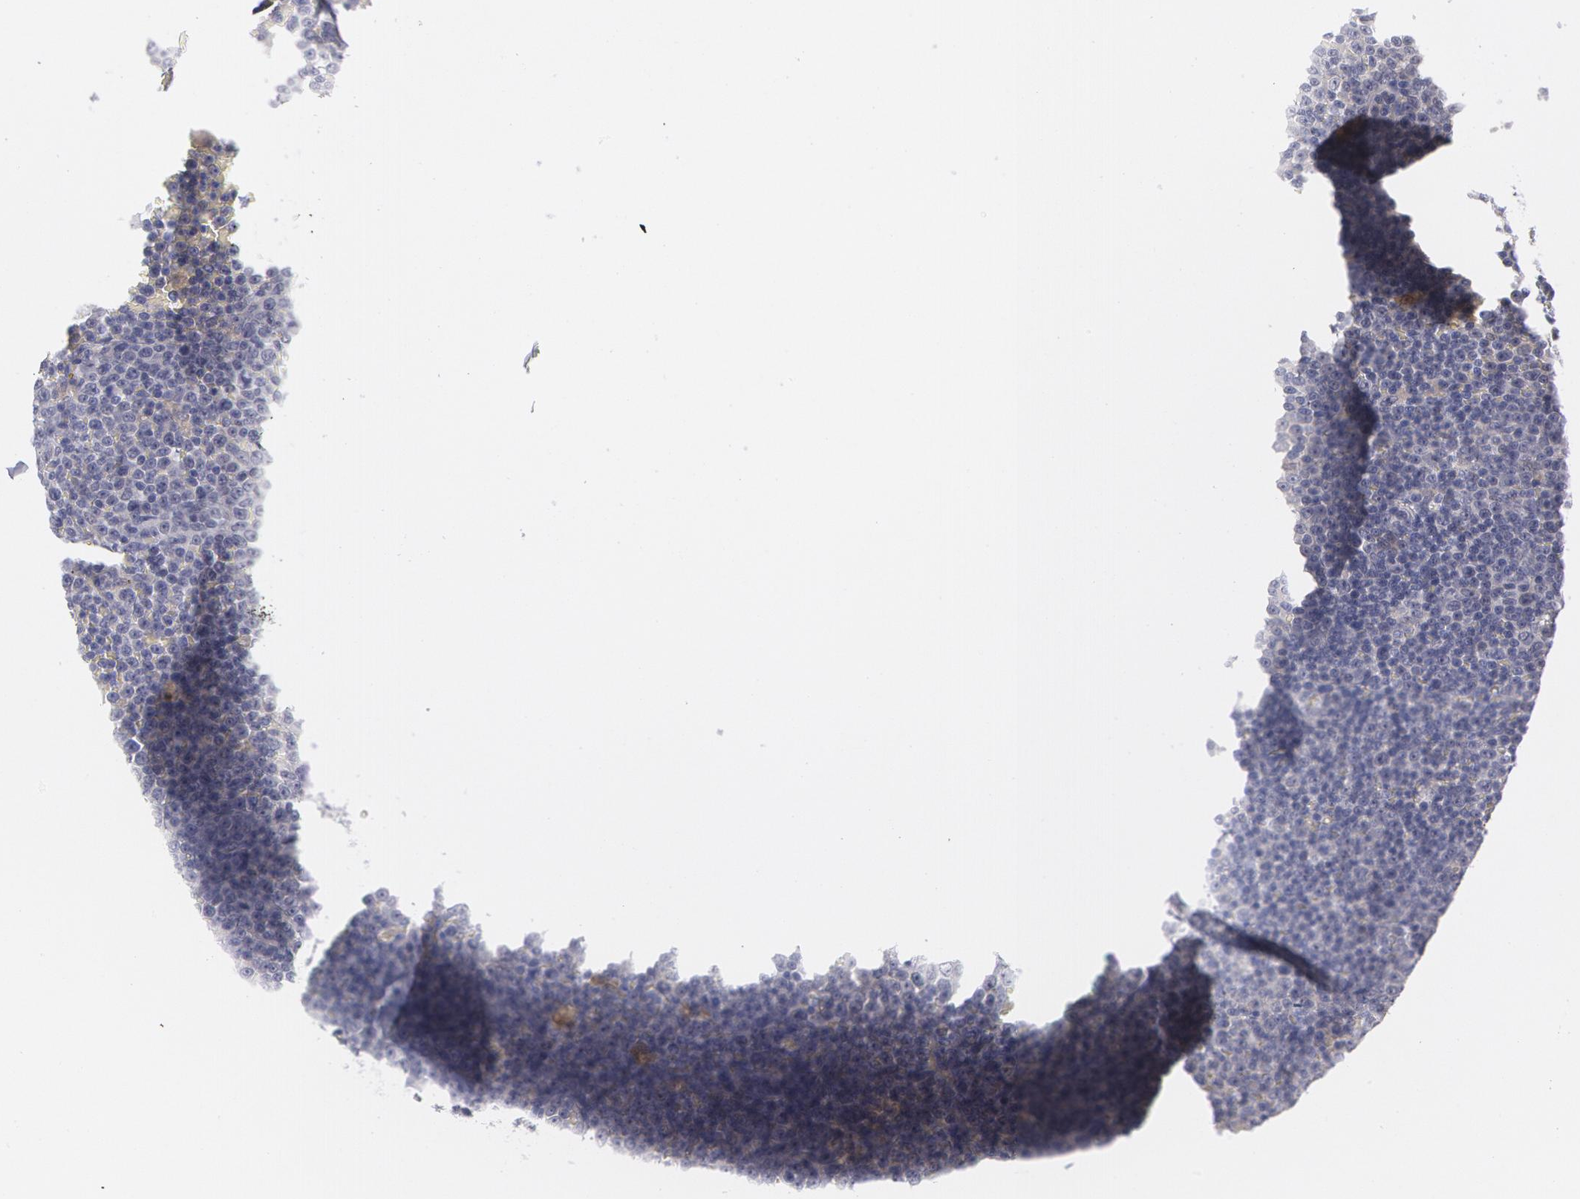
{"staining": {"intensity": "negative", "quantity": "none", "location": "none"}, "tissue": "lymphoma", "cell_type": "Tumor cells", "image_type": "cancer", "snomed": [{"axis": "morphology", "description": "Malignant lymphoma, non-Hodgkin's type, Low grade"}, {"axis": "topography", "description": "Lymph node"}], "caption": "The immunohistochemistry (IHC) image has no significant positivity in tumor cells of malignant lymphoma, non-Hodgkin's type (low-grade) tissue.", "gene": "TXNRD1", "patient": {"sex": "male", "age": 50}}